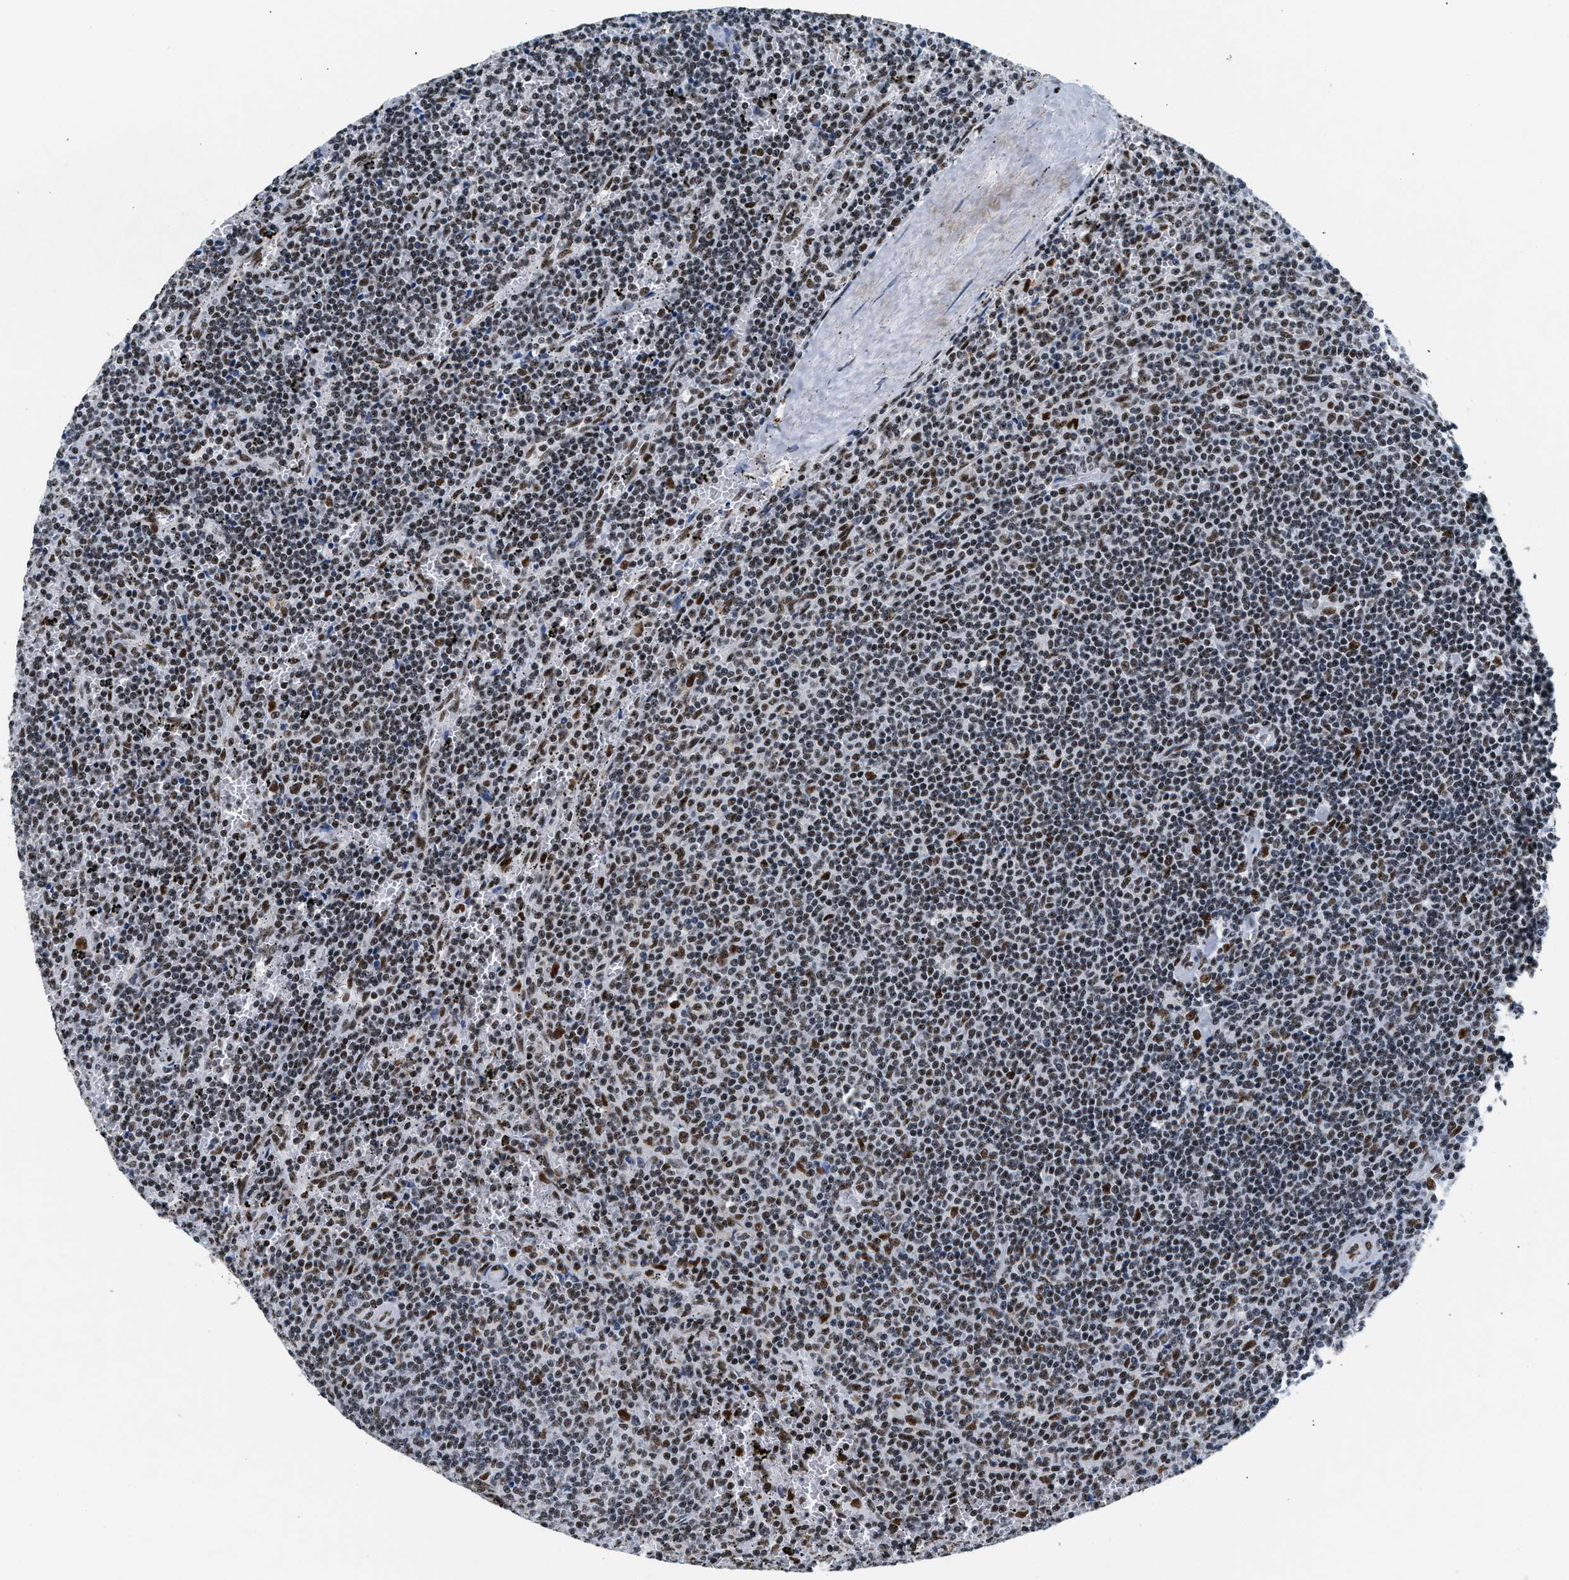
{"staining": {"intensity": "moderate", "quantity": ">75%", "location": "nuclear"}, "tissue": "lymphoma", "cell_type": "Tumor cells", "image_type": "cancer", "snomed": [{"axis": "morphology", "description": "Malignant lymphoma, non-Hodgkin's type, Low grade"}, {"axis": "topography", "description": "Spleen"}], "caption": "Protein analysis of lymphoma tissue exhibits moderate nuclear positivity in approximately >75% of tumor cells.", "gene": "RAD50", "patient": {"sex": "female", "age": 50}}